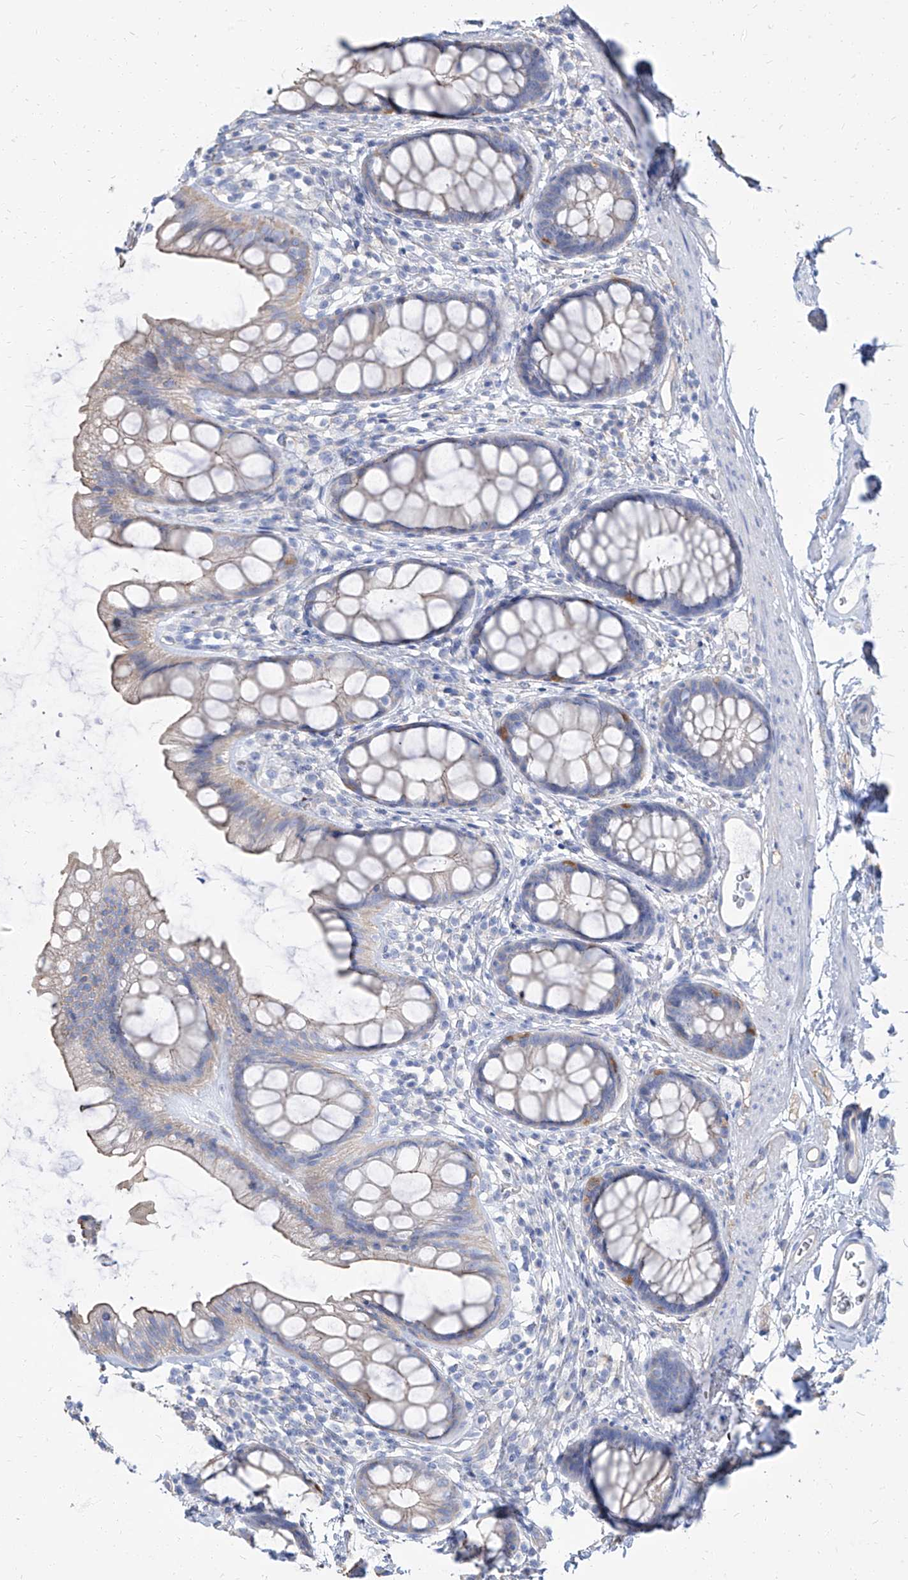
{"staining": {"intensity": "moderate", "quantity": "<25%", "location": "cytoplasmic/membranous"}, "tissue": "rectum", "cell_type": "Glandular cells", "image_type": "normal", "snomed": [{"axis": "morphology", "description": "Normal tissue, NOS"}, {"axis": "topography", "description": "Rectum"}], "caption": "Immunohistochemistry image of normal rectum: rectum stained using IHC demonstrates low levels of moderate protein expression localized specifically in the cytoplasmic/membranous of glandular cells, appearing as a cytoplasmic/membranous brown color.", "gene": "TXLNB", "patient": {"sex": "female", "age": 65}}